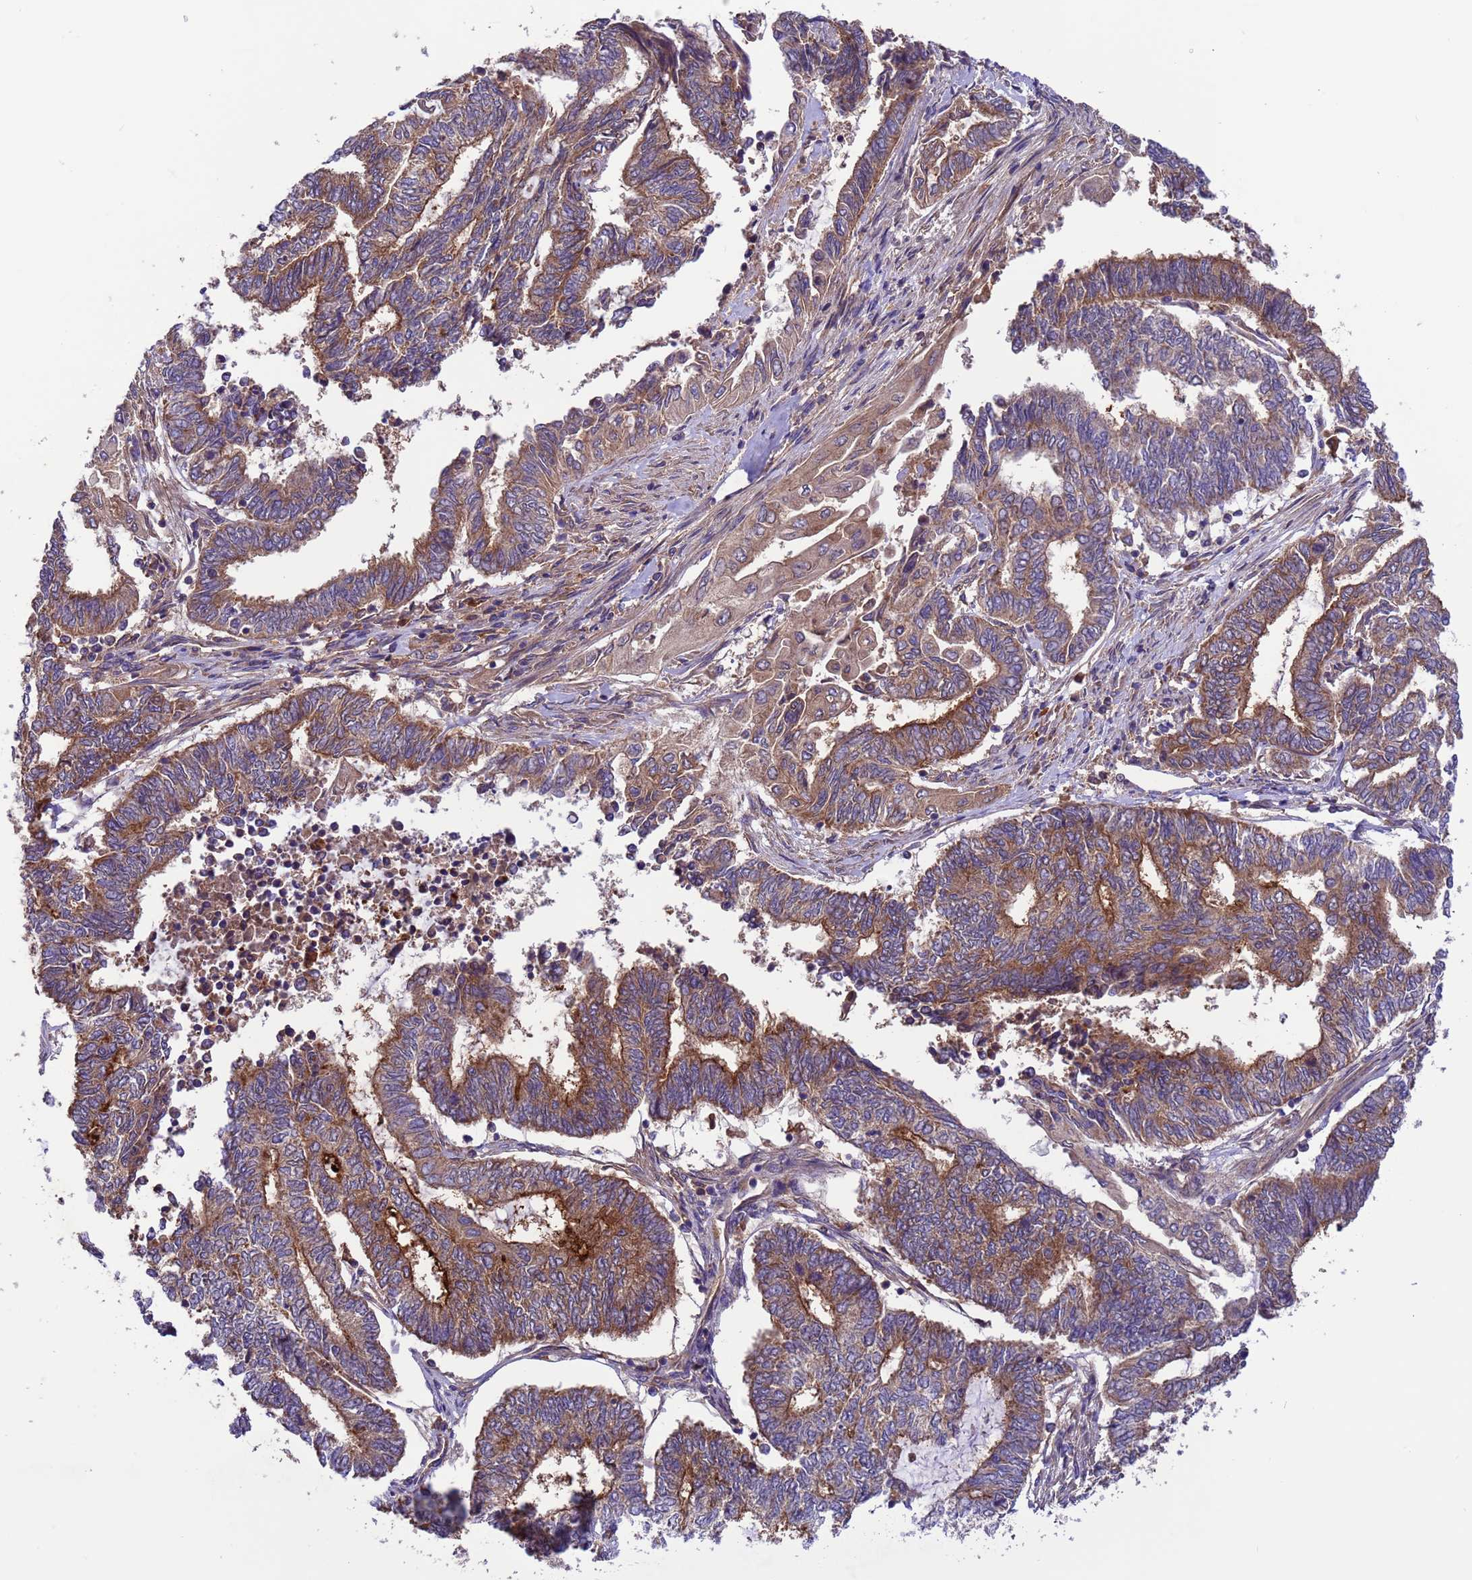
{"staining": {"intensity": "moderate", "quantity": ">75%", "location": "cytoplasmic/membranous"}, "tissue": "endometrial cancer", "cell_type": "Tumor cells", "image_type": "cancer", "snomed": [{"axis": "morphology", "description": "Adenocarcinoma, NOS"}, {"axis": "topography", "description": "Uterus"}, {"axis": "topography", "description": "Endometrium"}], "caption": "Human adenocarcinoma (endometrial) stained with a protein marker displays moderate staining in tumor cells.", "gene": "ARHGAP12", "patient": {"sex": "female", "age": 70}}